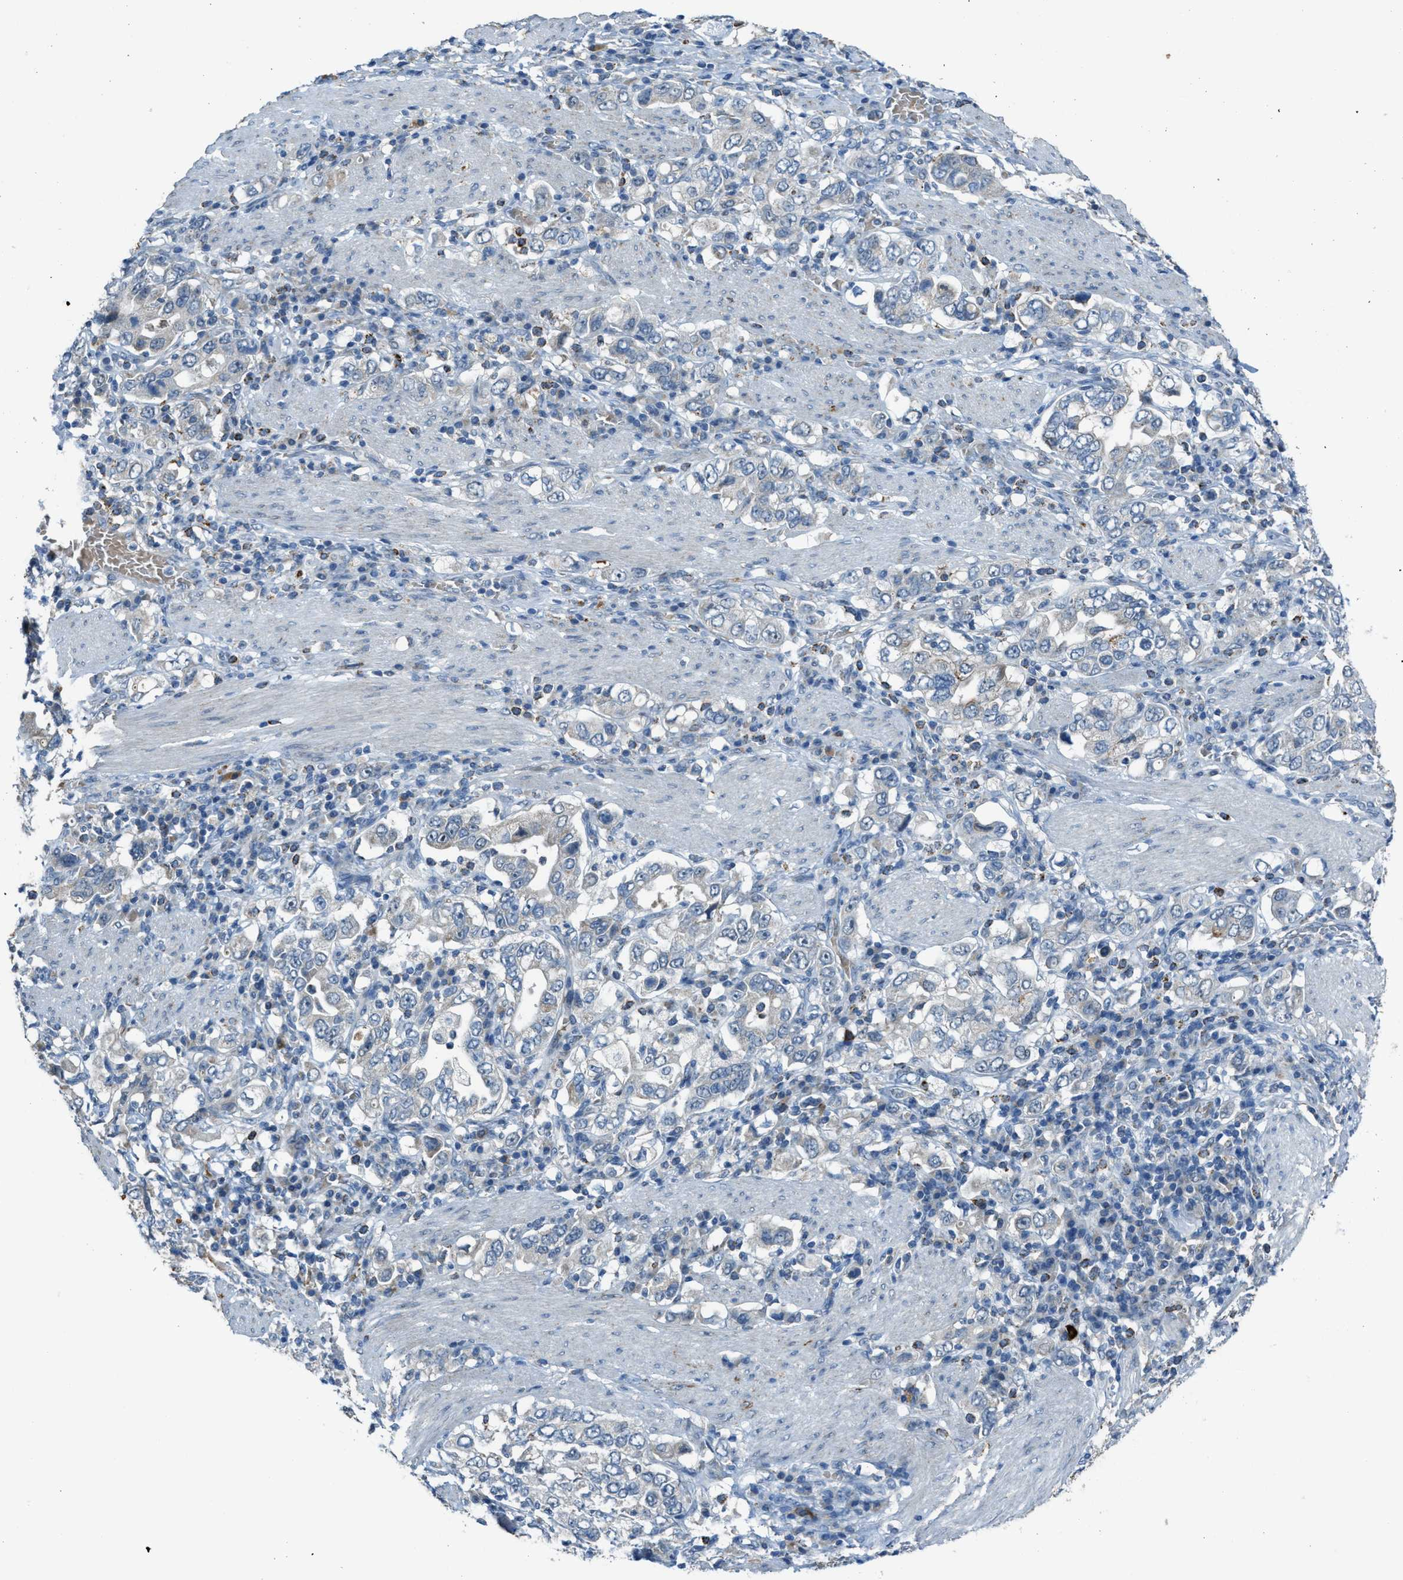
{"staining": {"intensity": "negative", "quantity": "none", "location": "none"}, "tissue": "stomach cancer", "cell_type": "Tumor cells", "image_type": "cancer", "snomed": [{"axis": "morphology", "description": "Adenocarcinoma, NOS"}, {"axis": "topography", "description": "Stomach, upper"}], "caption": "This is a micrograph of IHC staining of stomach cancer, which shows no positivity in tumor cells.", "gene": "CDON", "patient": {"sex": "male", "age": 62}}